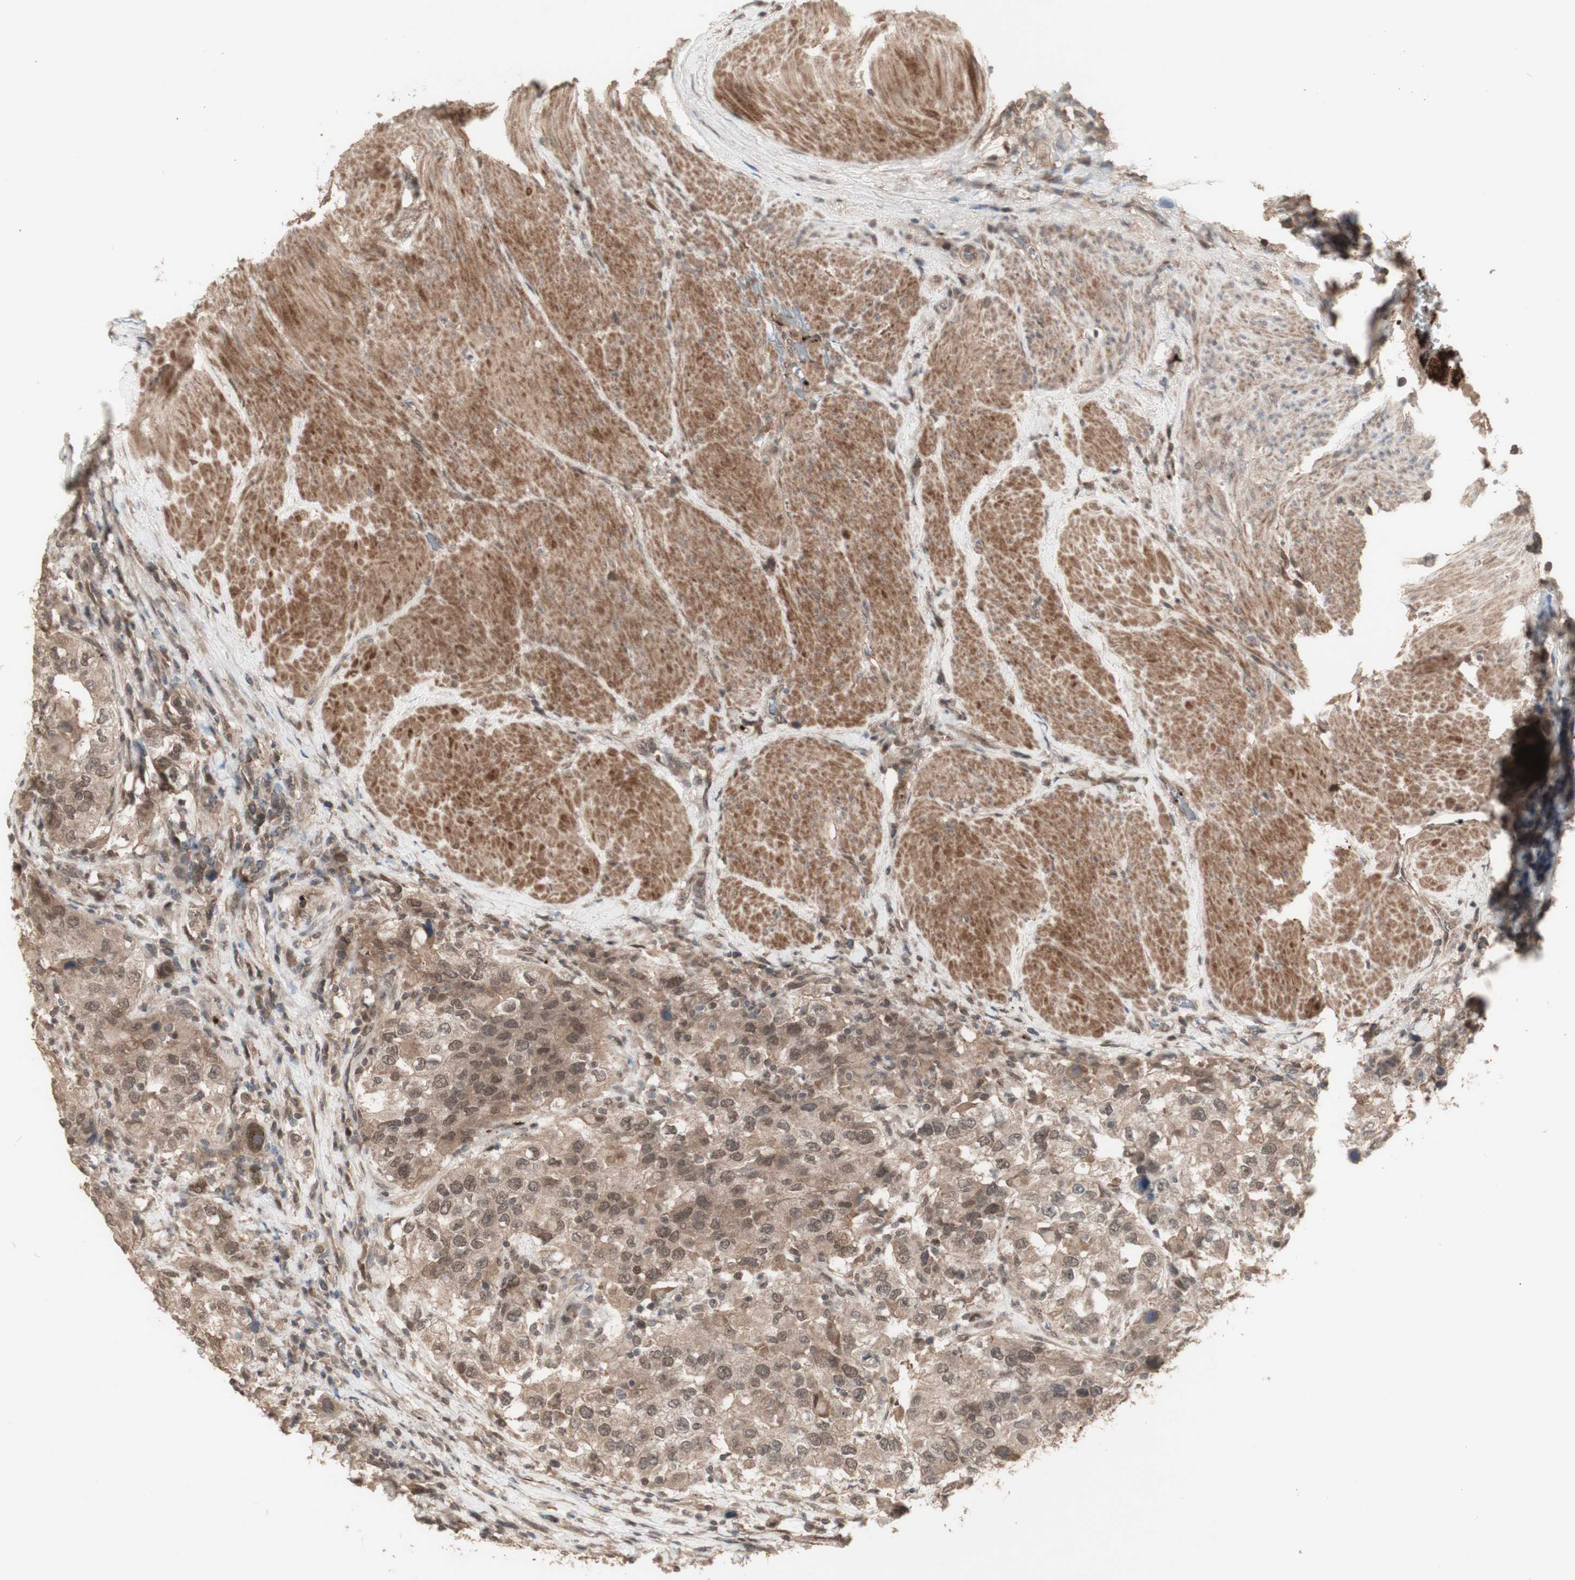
{"staining": {"intensity": "moderate", "quantity": "25%-75%", "location": "cytoplasmic/membranous,nuclear"}, "tissue": "urothelial cancer", "cell_type": "Tumor cells", "image_type": "cancer", "snomed": [{"axis": "morphology", "description": "Urothelial carcinoma, High grade"}, {"axis": "topography", "description": "Urinary bladder"}], "caption": "Urothelial carcinoma (high-grade) stained with a protein marker shows moderate staining in tumor cells.", "gene": "ALOX12", "patient": {"sex": "female", "age": 80}}